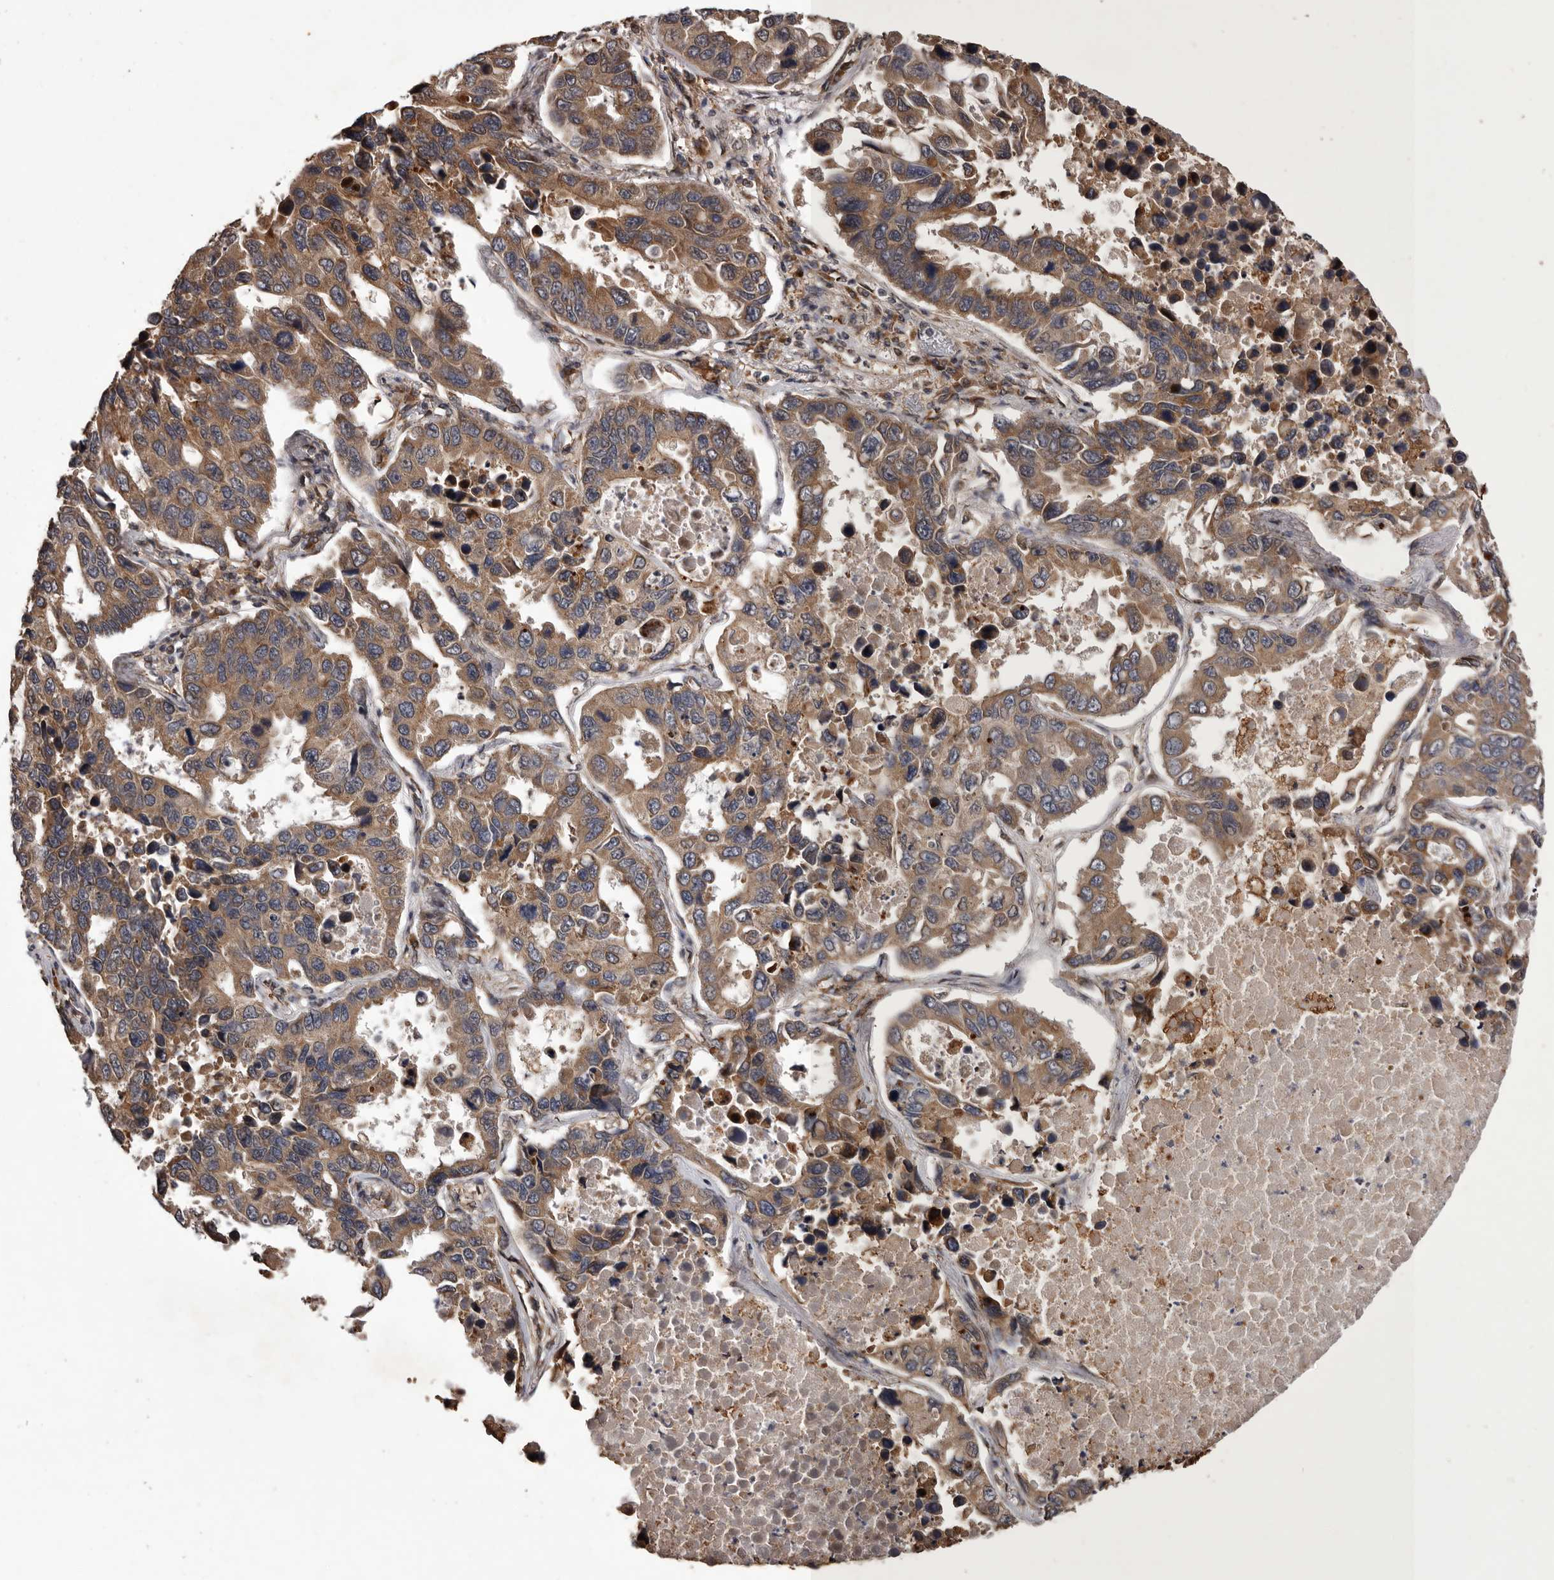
{"staining": {"intensity": "moderate", "quantity": ">75%", "location": "cytoplasmic/membranous"}, "tissue": "lung cancer", "cell_type": "Tumor cells", "image_type": "cancer", "snomed": [{"axis": "morphology", "description": "Adenocarcinoma, NOS"}, {"axis": "topography", "description": "Lung"}], "caption": "Immunohistochemistry (IHC) of human lung cancer (adenocarcinoma) shows medium levels of moderate cytoplasmic/membranous expression in about >75% of tumor cells. The protein is stained brown, and the nuclei are stained in blue (DAB IHC with brightfield microscopy, high magnification).", "gene": "GADD45B", "patient": {"sex": "male", "age": 64}}